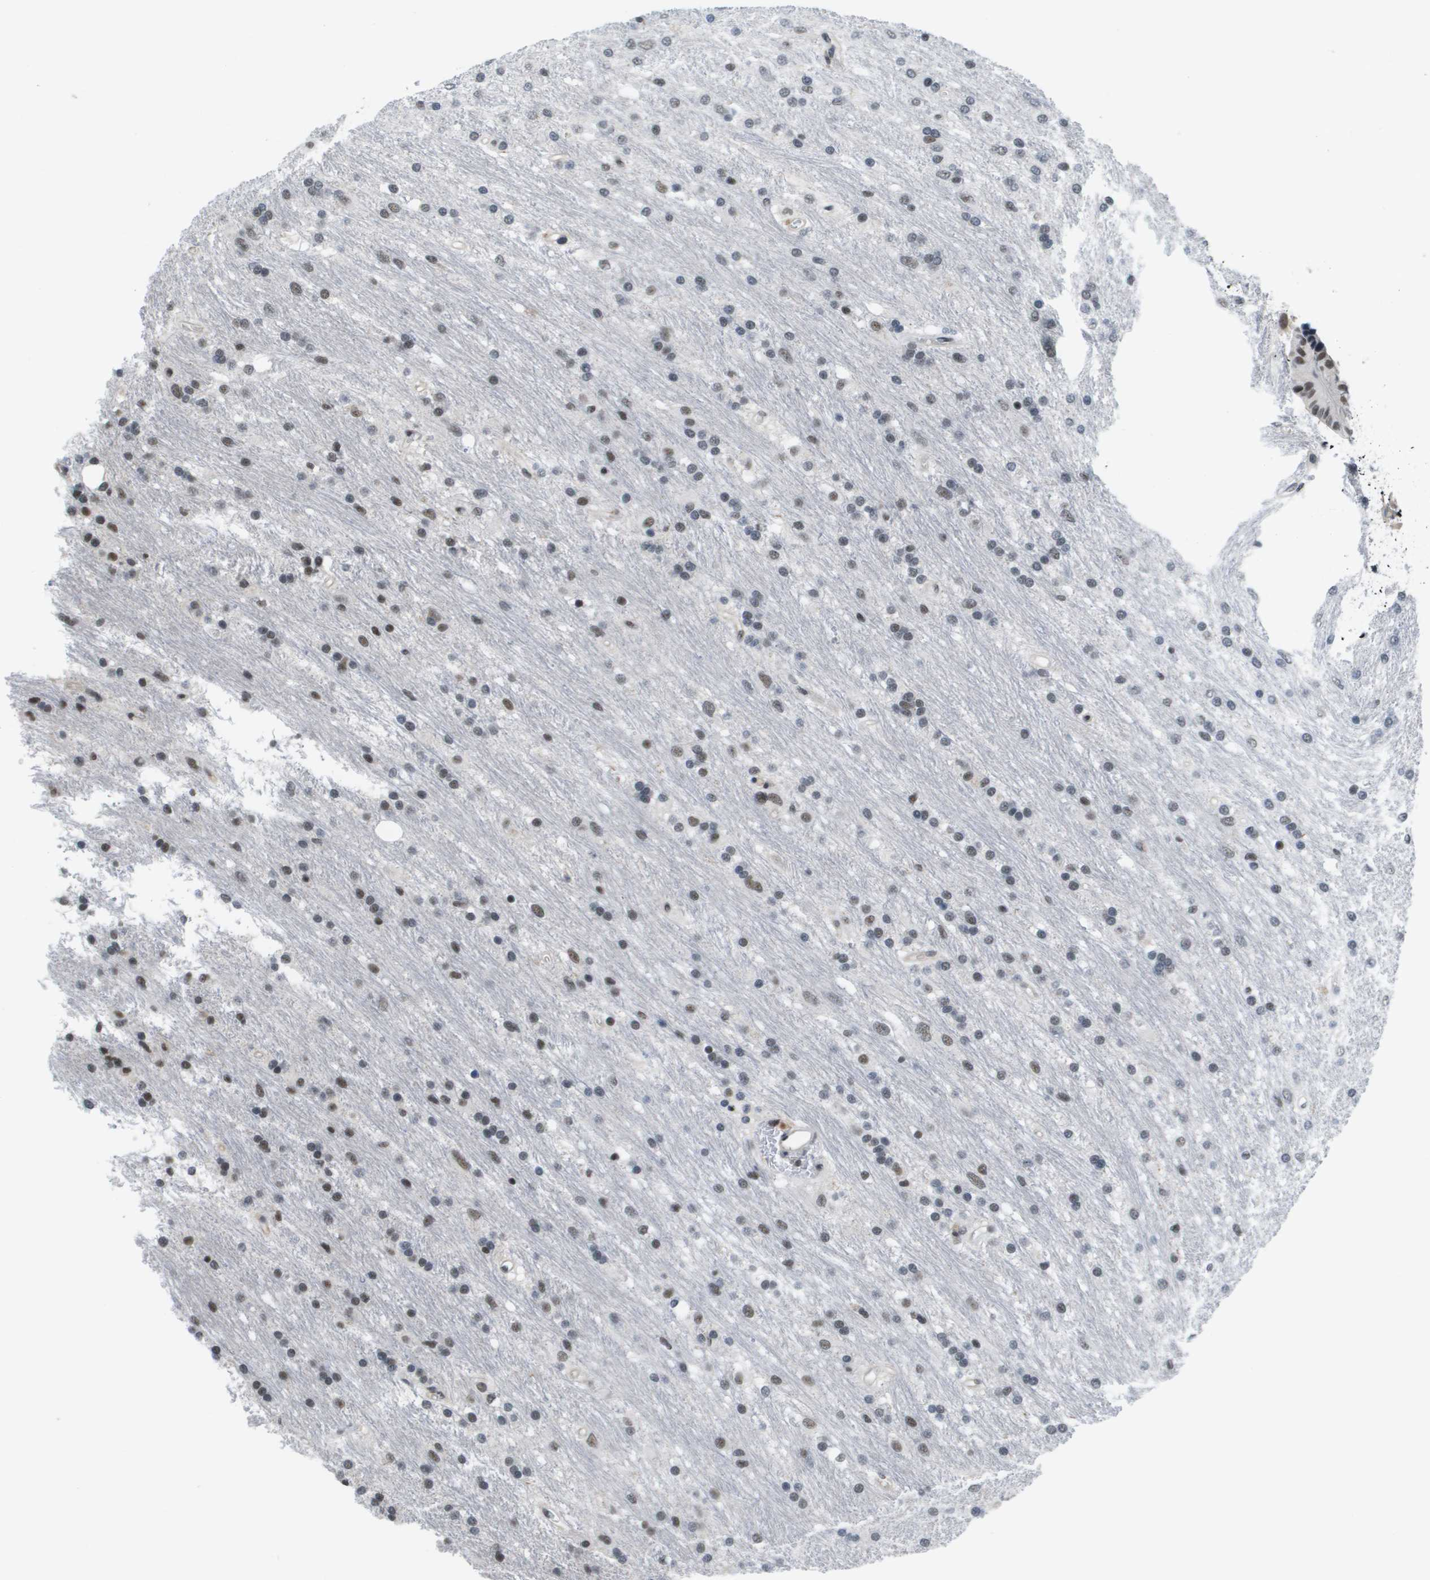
{"staining": {"intensity": "weak", "quantity": "25%-75%", "location": "nuclear"}, "tissue": "glioma", "cell_type": "Tumor cells", "image_type": "cancer", "snomed": [{"axis": "morphology", "description": "Glioma, malignant, Low grade"}, {"axis": "topography", "description": "Brain"}], "caption": "About 25%-75% of tumor cells in human glioma exhibit weak nuclear protein staining as visualized by brown immunohistochemical staining.", "gene": "ISY1", "patient": {"sex": "male", "age": 77}}